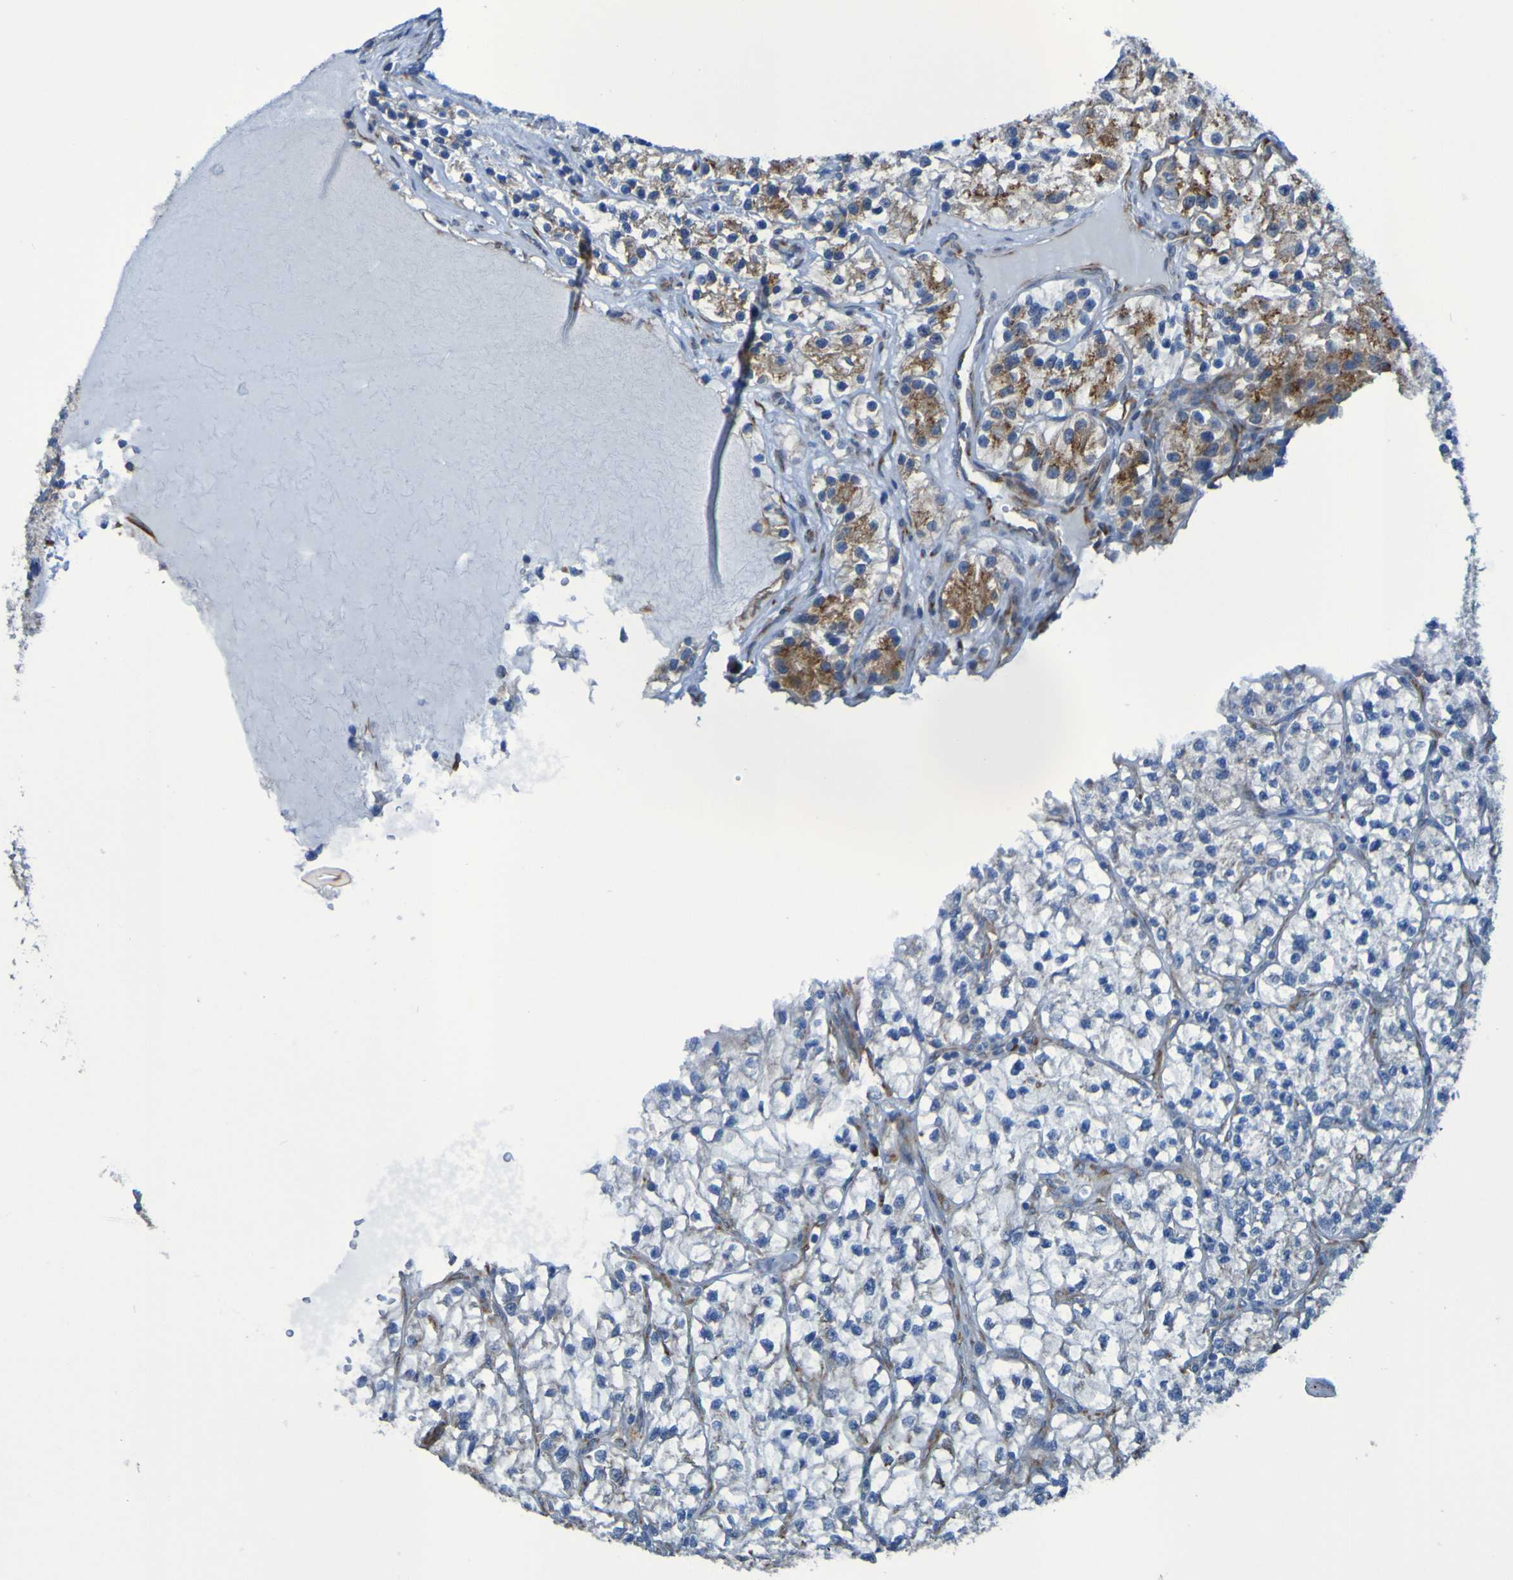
{"staining": {"intensity": "moderate", "quantity": "<25%", "location": "cytoplasmic/membranous"}, "tissue": "renal cancer", "cell_type": "Tumor cells", "image_type": "cancer", "snomed": [{"axis": "morphology", "description": "Adenocarcinoma, NOS"}, {"axis": "topography", "description": "Kidney"}], "caption": "The image displays immunohistochemical staining of renal adenocarcinoma. There is moderate cytoplasmic/membranous staining is seen in approximately <25% of tumor cells.", "gene": "FKBP3", "patient": {"sex": "female", "age": 57}}